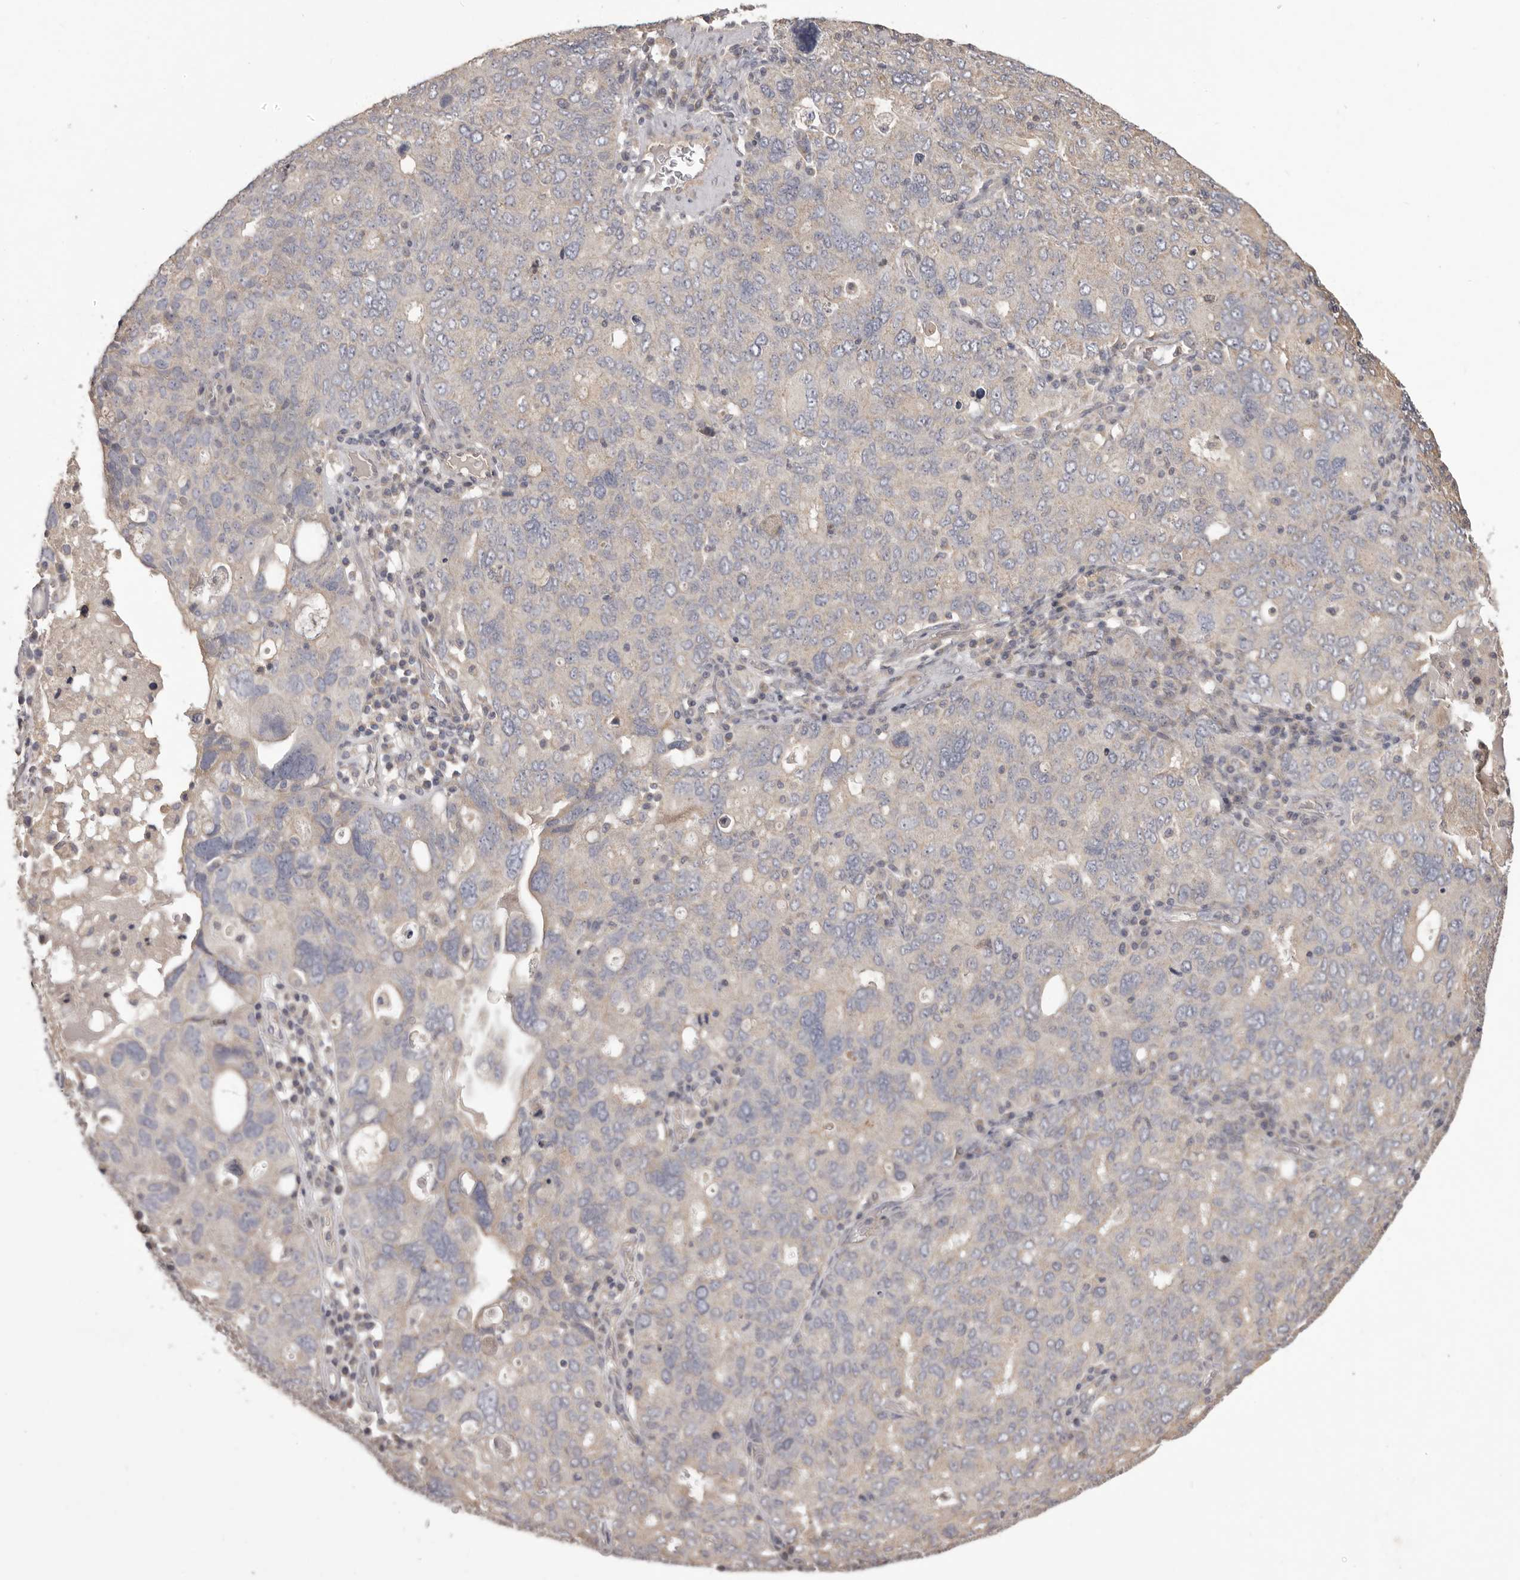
{"staining": {"intensity": "negative", "quantity": "none", "location": "none"}, "tissue": "ovarian cancer", "cell_type": "Tumor cells", "image_type": "cancer", "snomed": [{"axis": "morphology", "description": "Carcinoma, endometroid"}, {"axis": "topography", "description": "Ovary"}], "caption": "Immunohistochemistry of human ovarian cancer (endometroid carcinoma) displays no staining in tumor cells. (Stains: DAB immunohistochemistry with hematoxylin counter stain, Microscopy: brightfield microscopy at high magnification).", "gene": "HRH1", "patient": {"sex": "female", "age": 62}}